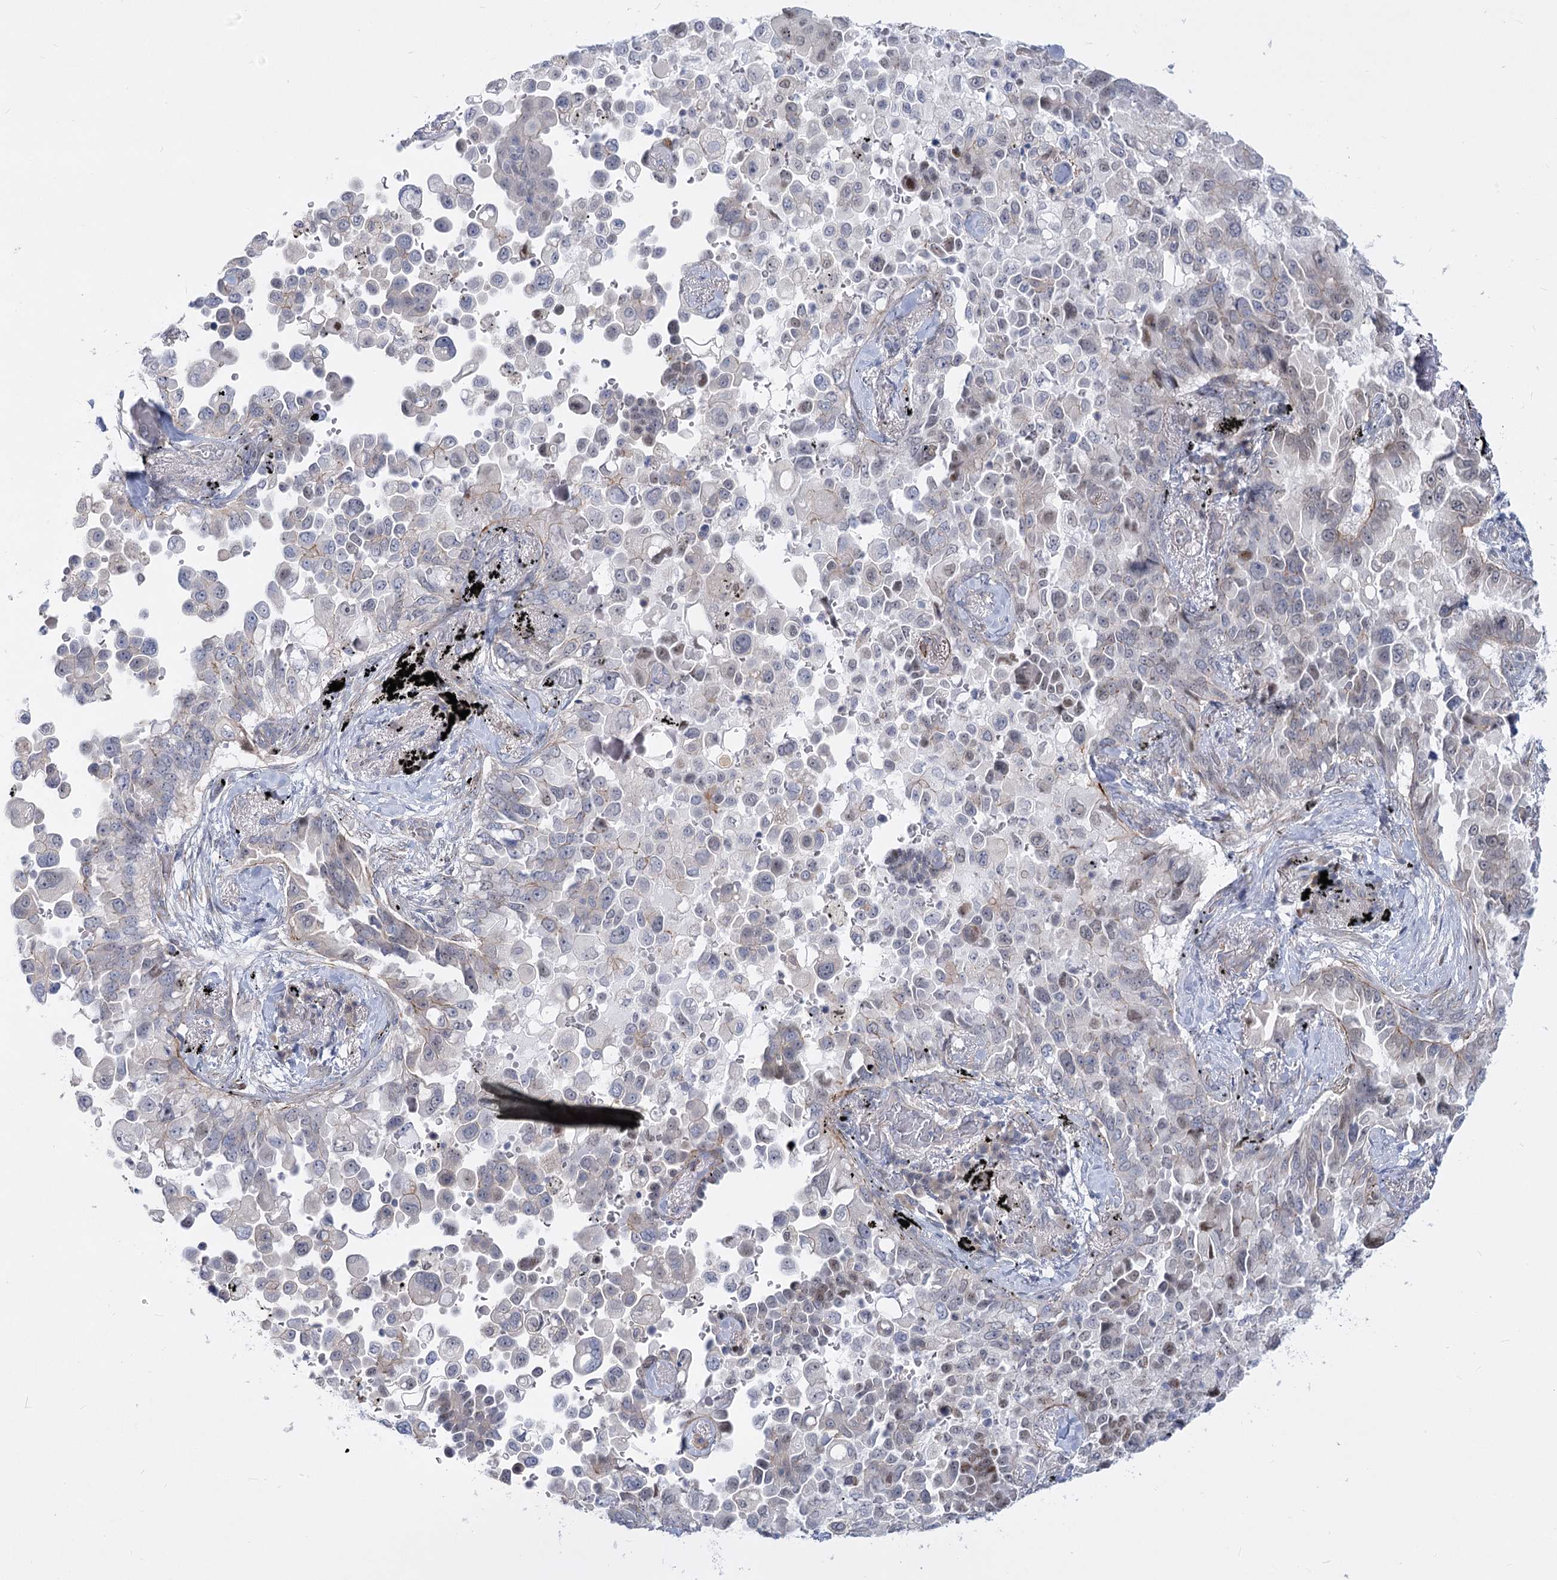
{"staining": {"intensity": "weak", "quantity": "<25%", "location": "nuclear"}, "tissue": "lung cancer", "cell_type": "Tumor cells", "image_type": "cancer", "snomed": [{"axis": "morphology", "description": "Adenocarcinoma, NOS"}, {"axis": "topography", "description": "Lung"}], "caption": "Immunohistochemistry histopathology image of human adenocarcinoma (lung) stained for a protein (brown), which demonstrates no positivity in tumor cells. Nuclei are stained in blue.", "gene": "ARSI", "patient": {"sex": "female", "age": 67}}